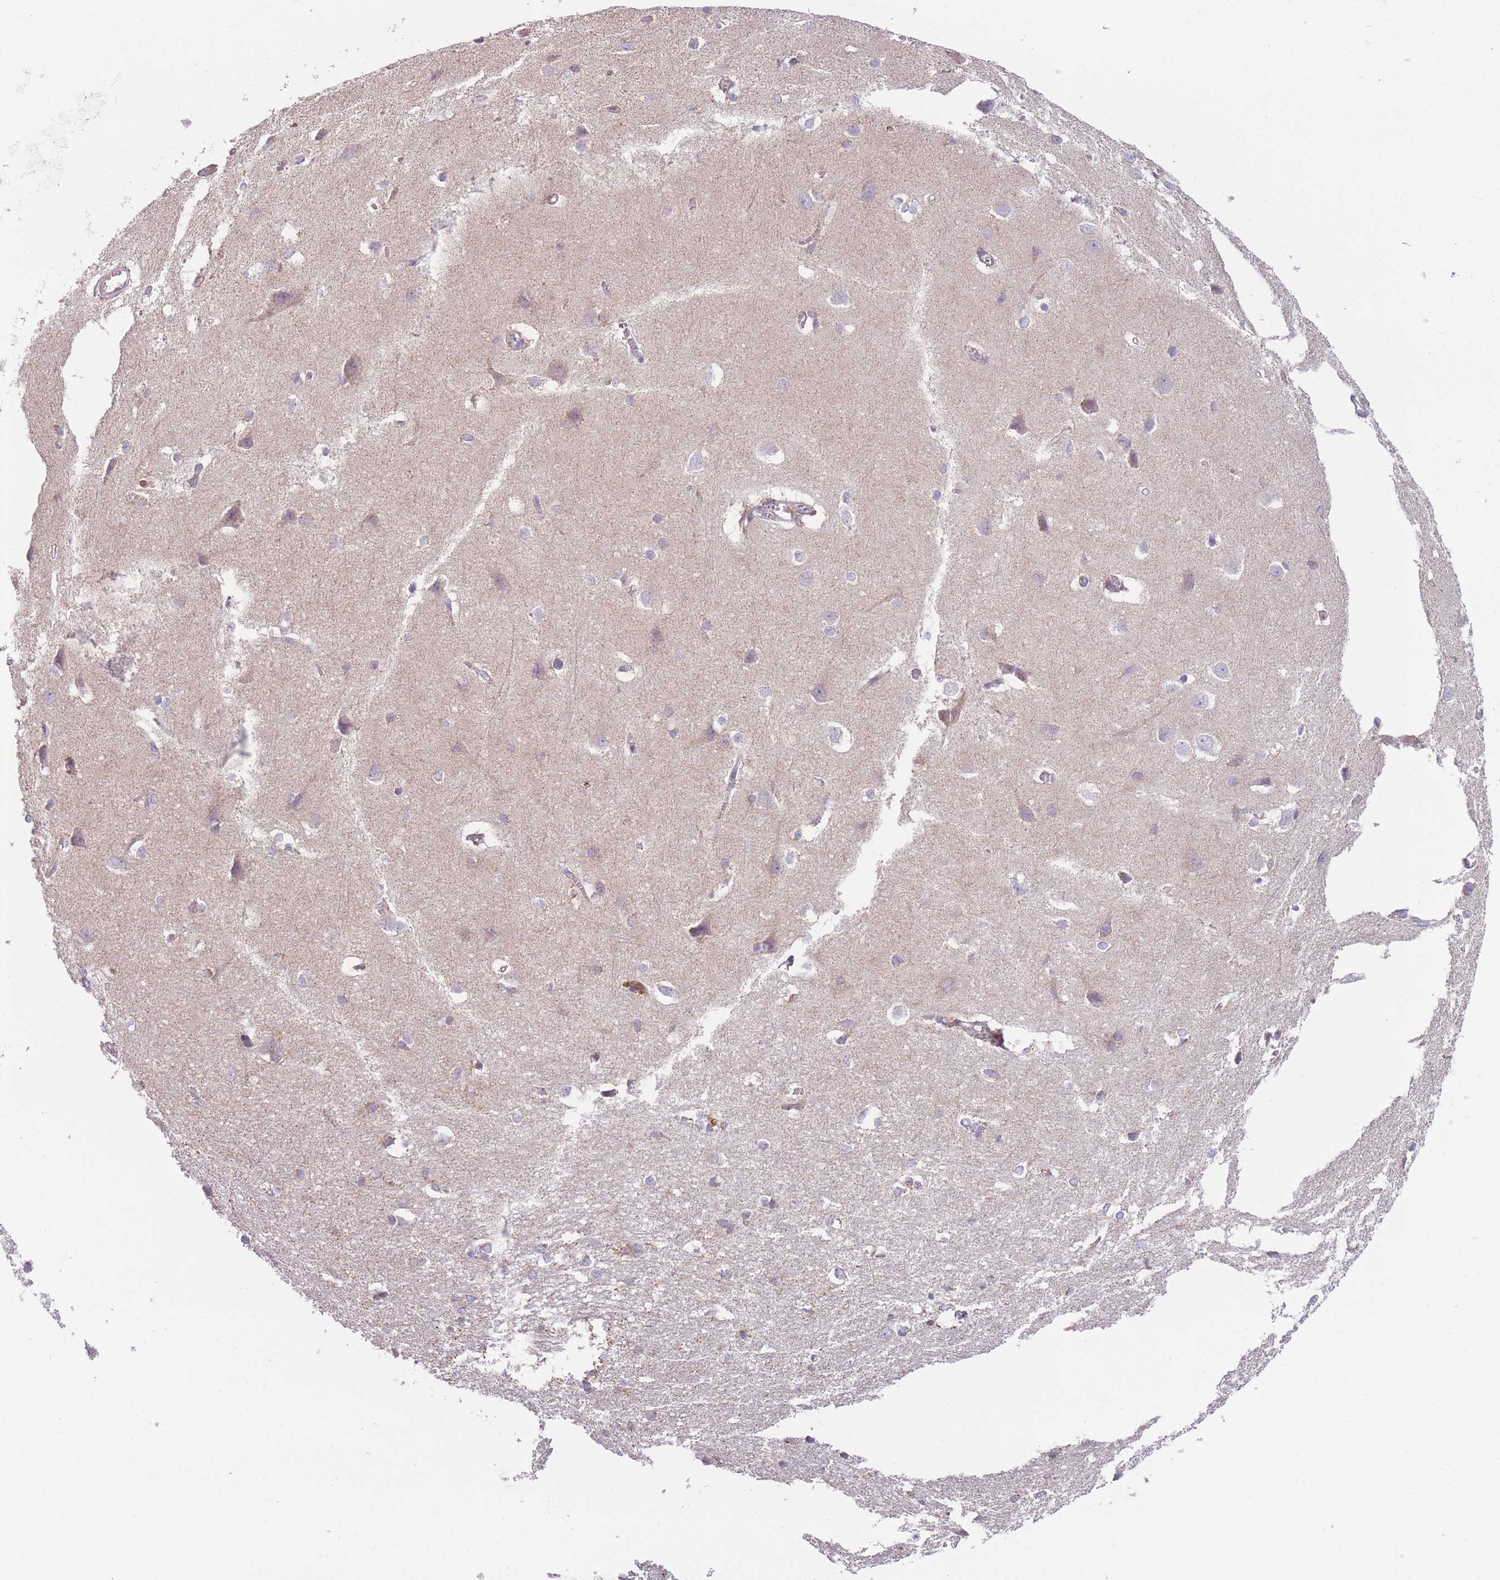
{"staining": {"intensity": "negative", "quantity": "none", "location": "none"}, "tissue": "cerebral cortex", "cell_type": "Endothelial cells", "image_type": "normal", "snomed": [{"axis": "morphology", "description": "Normal tissue, NOS"}, {"axis": "topography", "description": "Cerebral cortex"}], "caption": "Unremarkable cerebral cortex was stained to show a protein in brown. There is no significant expression in endothelial cells. Nuclei are stained in blue.", "gene": "PRAM1", "patient": {"sex": "male", "age": 37}}